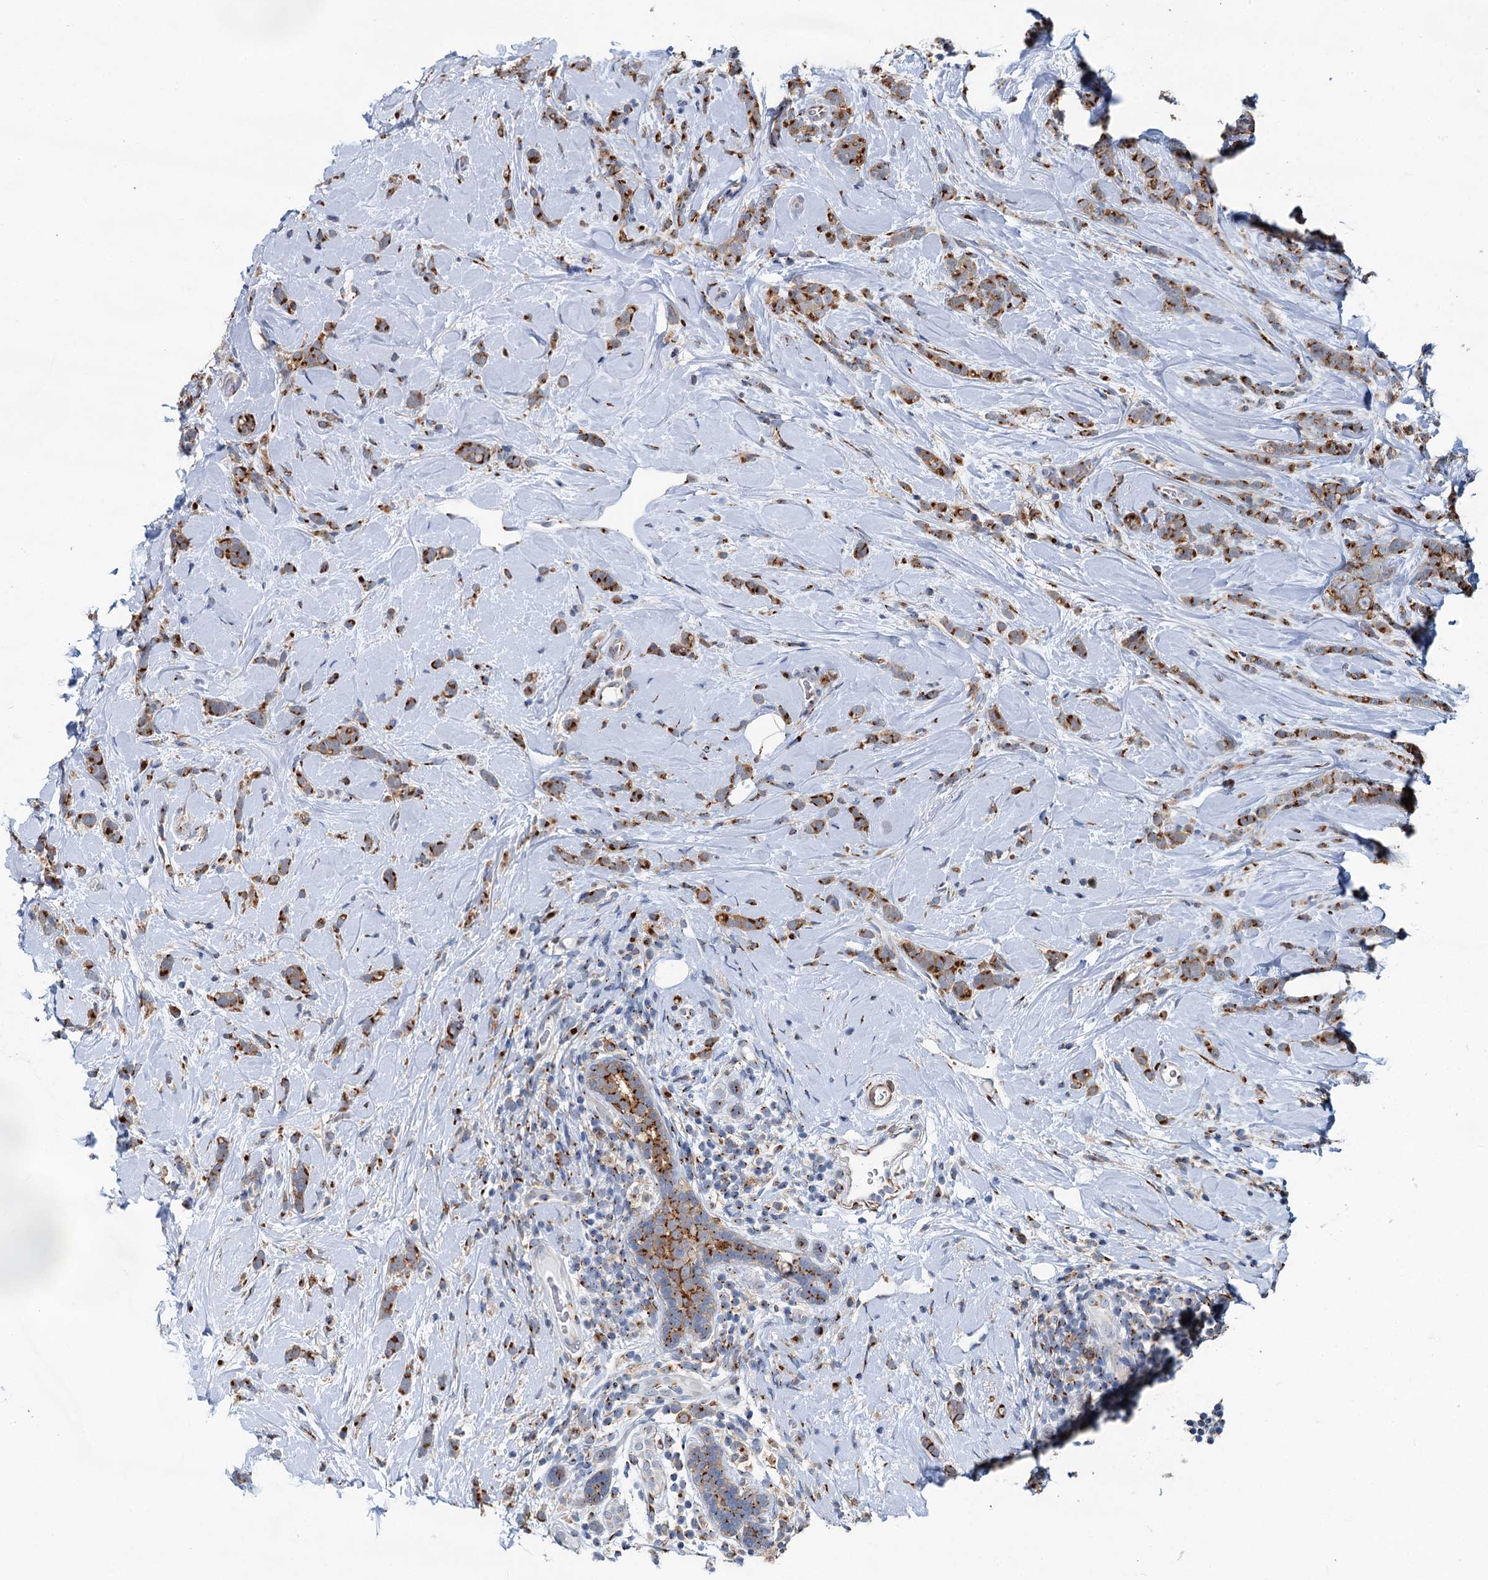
{"staining": {"intensity": "strong", "quantity": ">75%", "location": "cytoplasmic/membranous"}, "tissue": "breast cancer", "cell_type": "Tumor cells", "image_type": "cancer", "snomed": [{"axis": "morphology", "description": "Lobular carcinoma"}, {"axis": "topography", "description": "Breast"}], "caption": "Breast lobular carcinoma stained with a protein marker displays strong staining in tumor cells.", "gene": "BET1L", "patient": {"sex": "female", "age": 58}}